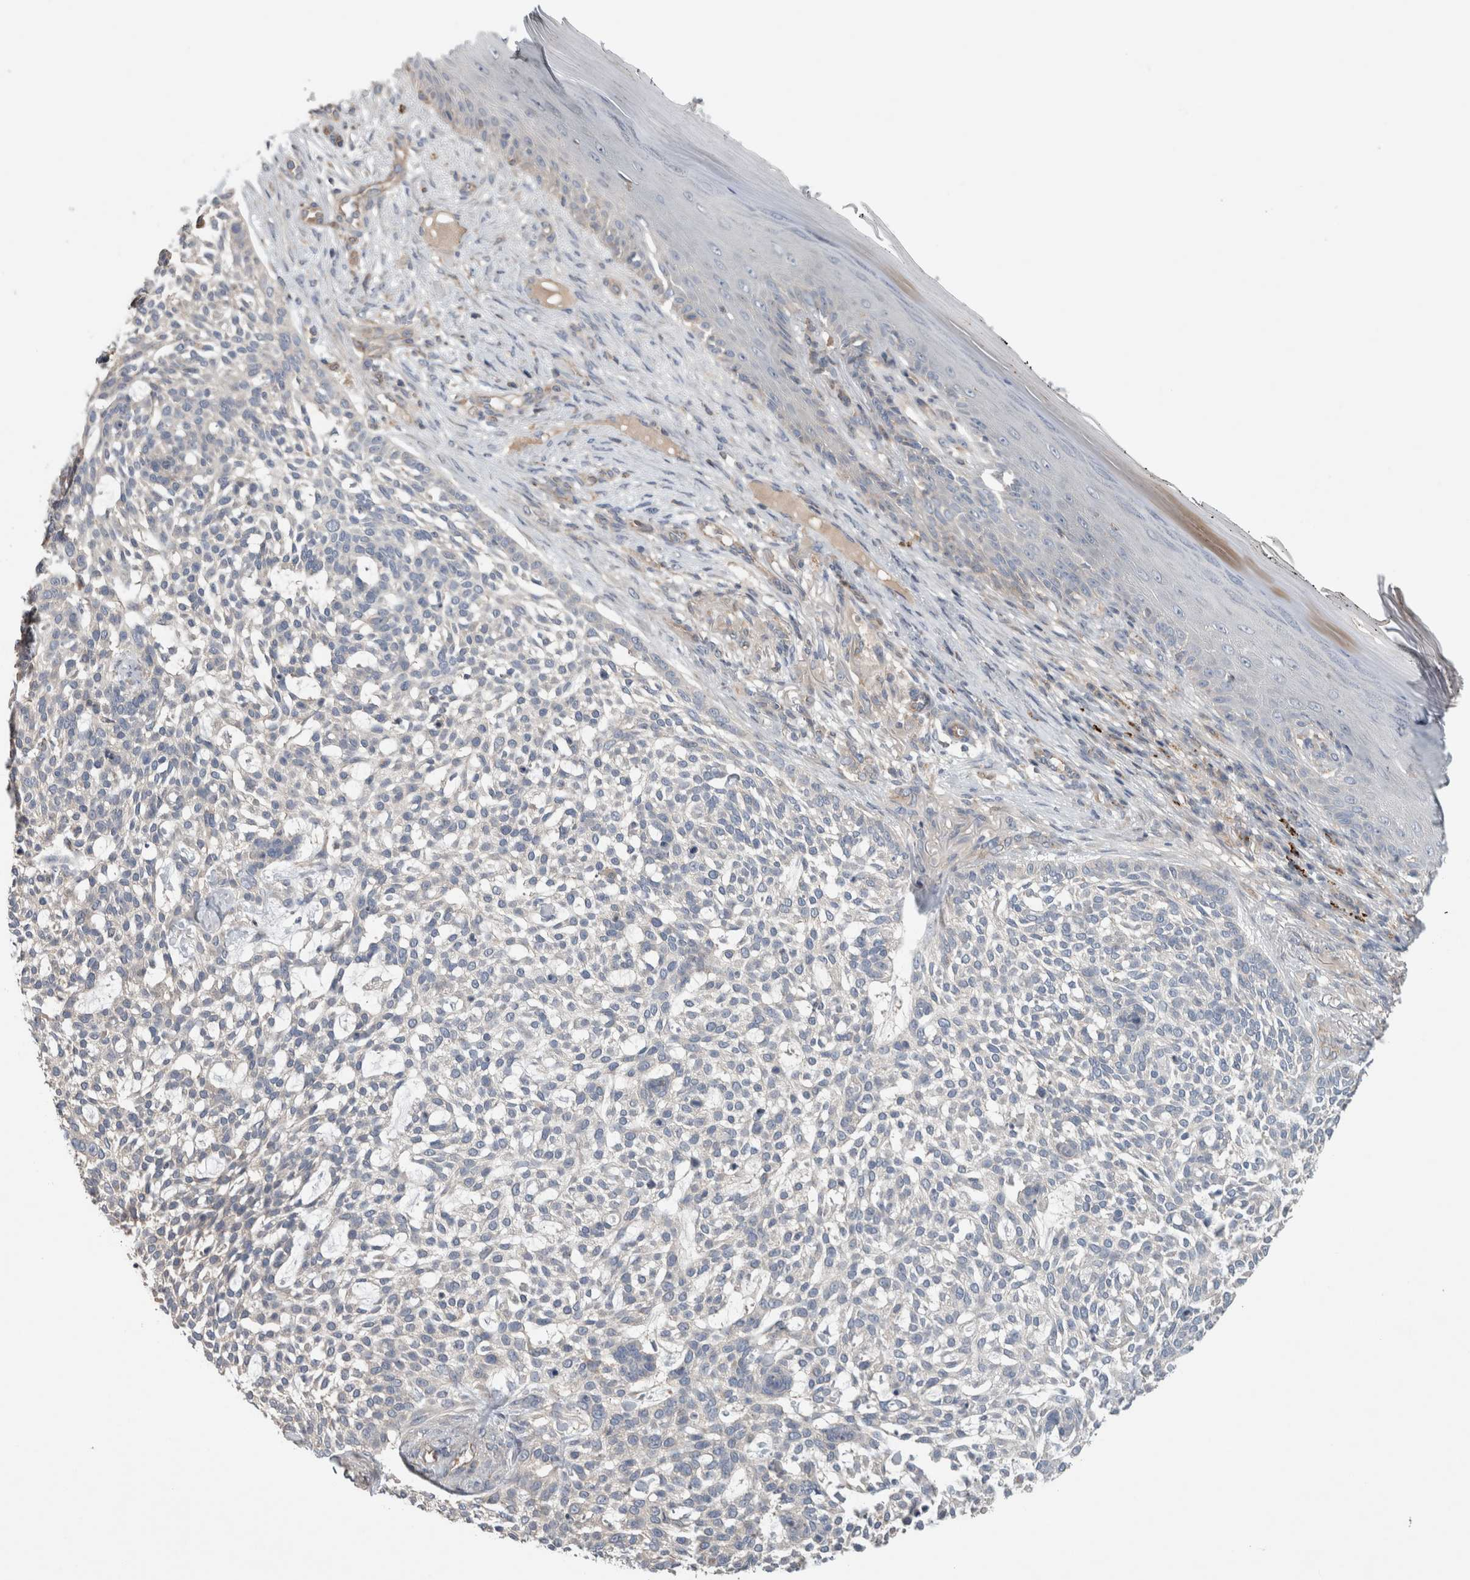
{"staining": {"intensity": "negative", "quantity": "none", "location": "none"}, "tissue": "skin cancer", "cell_type": "Tumor cells", "image_type": "cancer", "snomed": [{"axis": "morphology", "description": "Basal cell carcinoma"}, {"axis": "topography", "description": "Skin"}], "caption": "Tumor cells are negative for protein expression in human basal cell carcinoma (skin).", "gene": "TARBP1", "patient": {"sex": "female", "age": 64}}